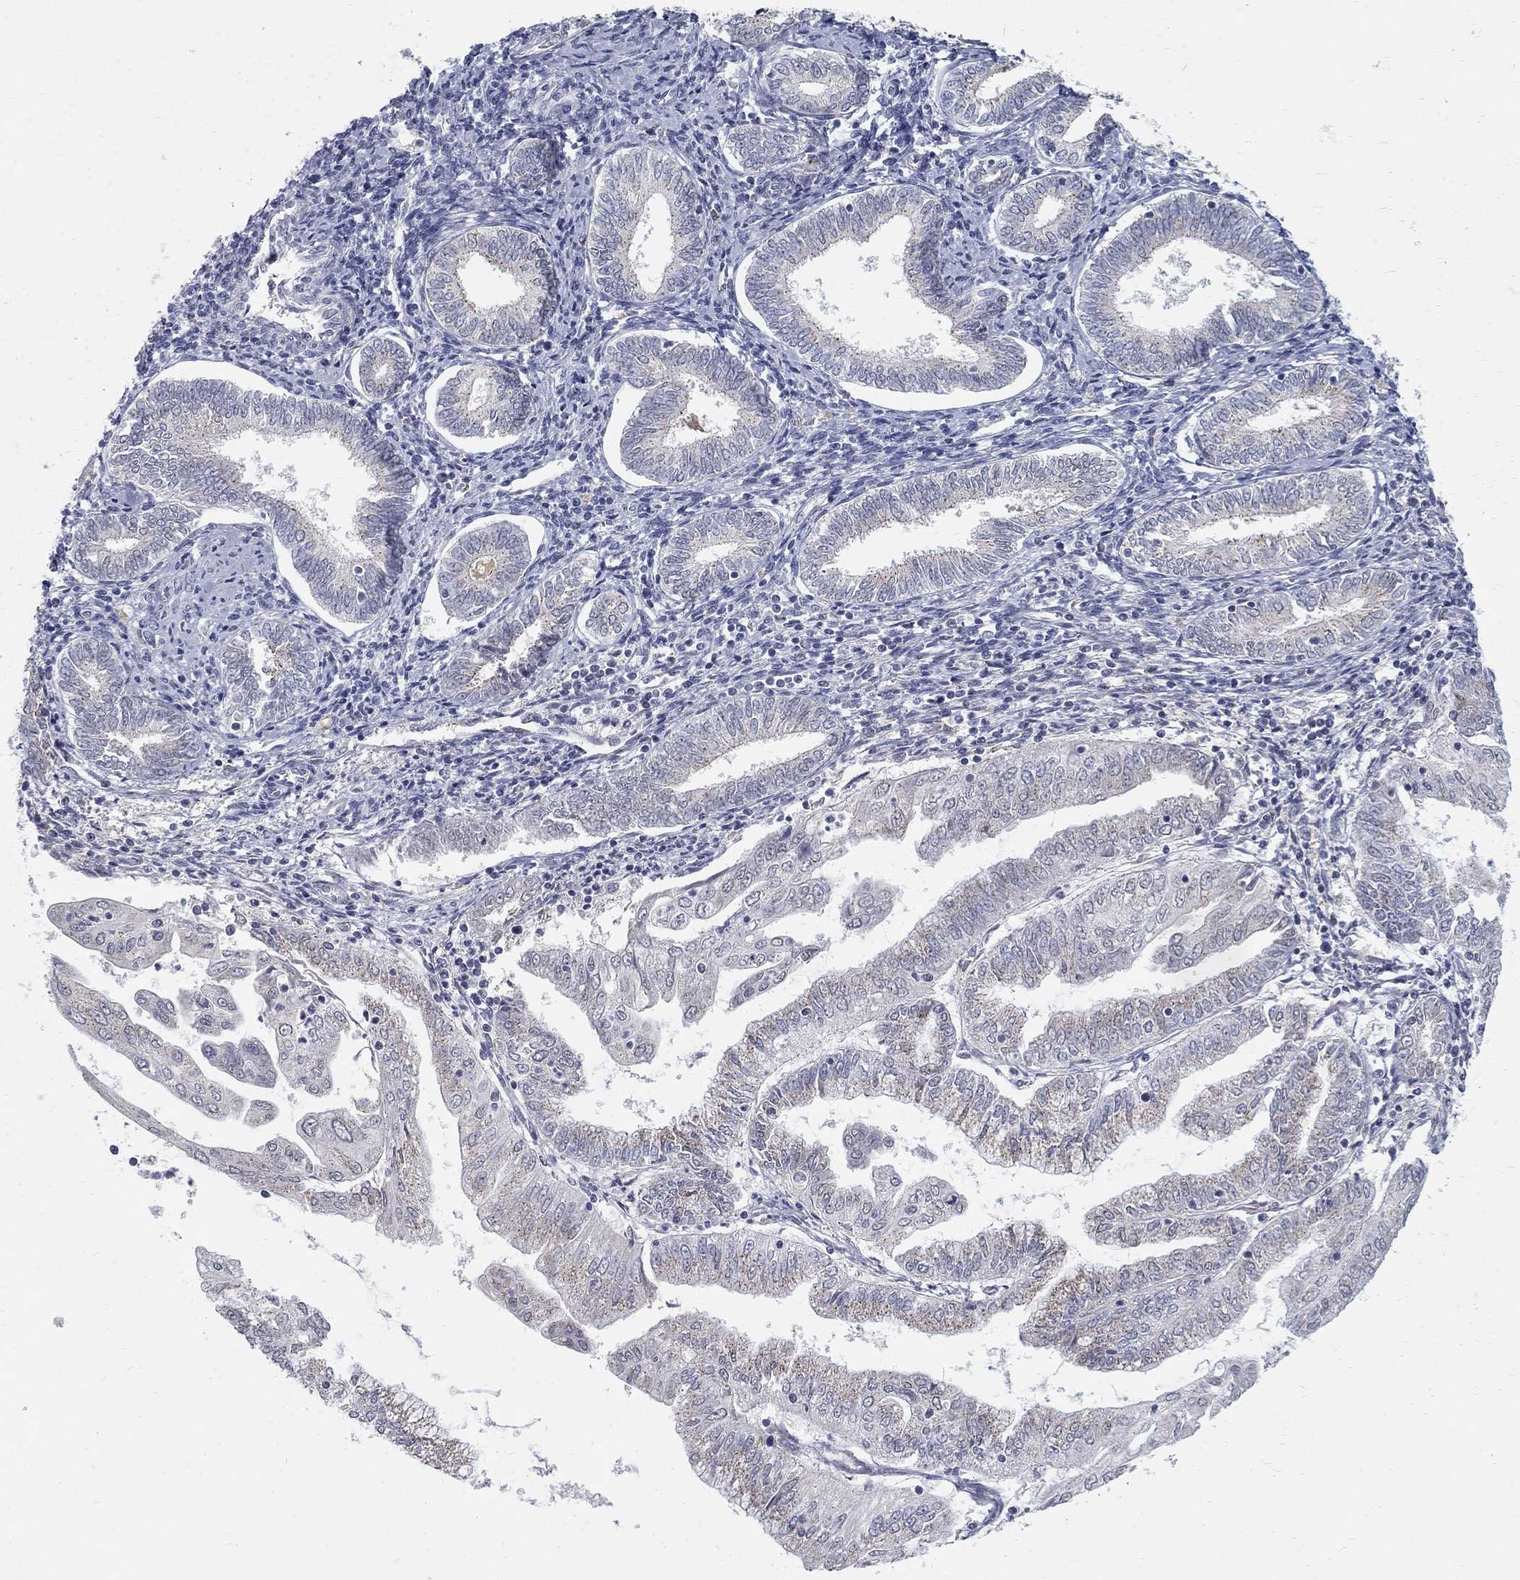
{"staining": {"intensity": "moderate", "quantity": "25%-75%", "location": "cytoplasmic/membranous"}, "tissue": "endometrial cancer", "cell_type": "Tumor cells", "image_type": "cancer", "snomed": [{"axis": "morphology", "description": "Adenocarcinoma, NOS"}, {"axis": "topography", "description": "Endometrium"}], "caption": "A medium amount of moderate cytoplasmic/membranous staining is seen in approximately 25%-75% of tumor cells in endometrial cancer tissue.", "gene": "PANK3", "patient": {"sex": "female", "age": 56}}